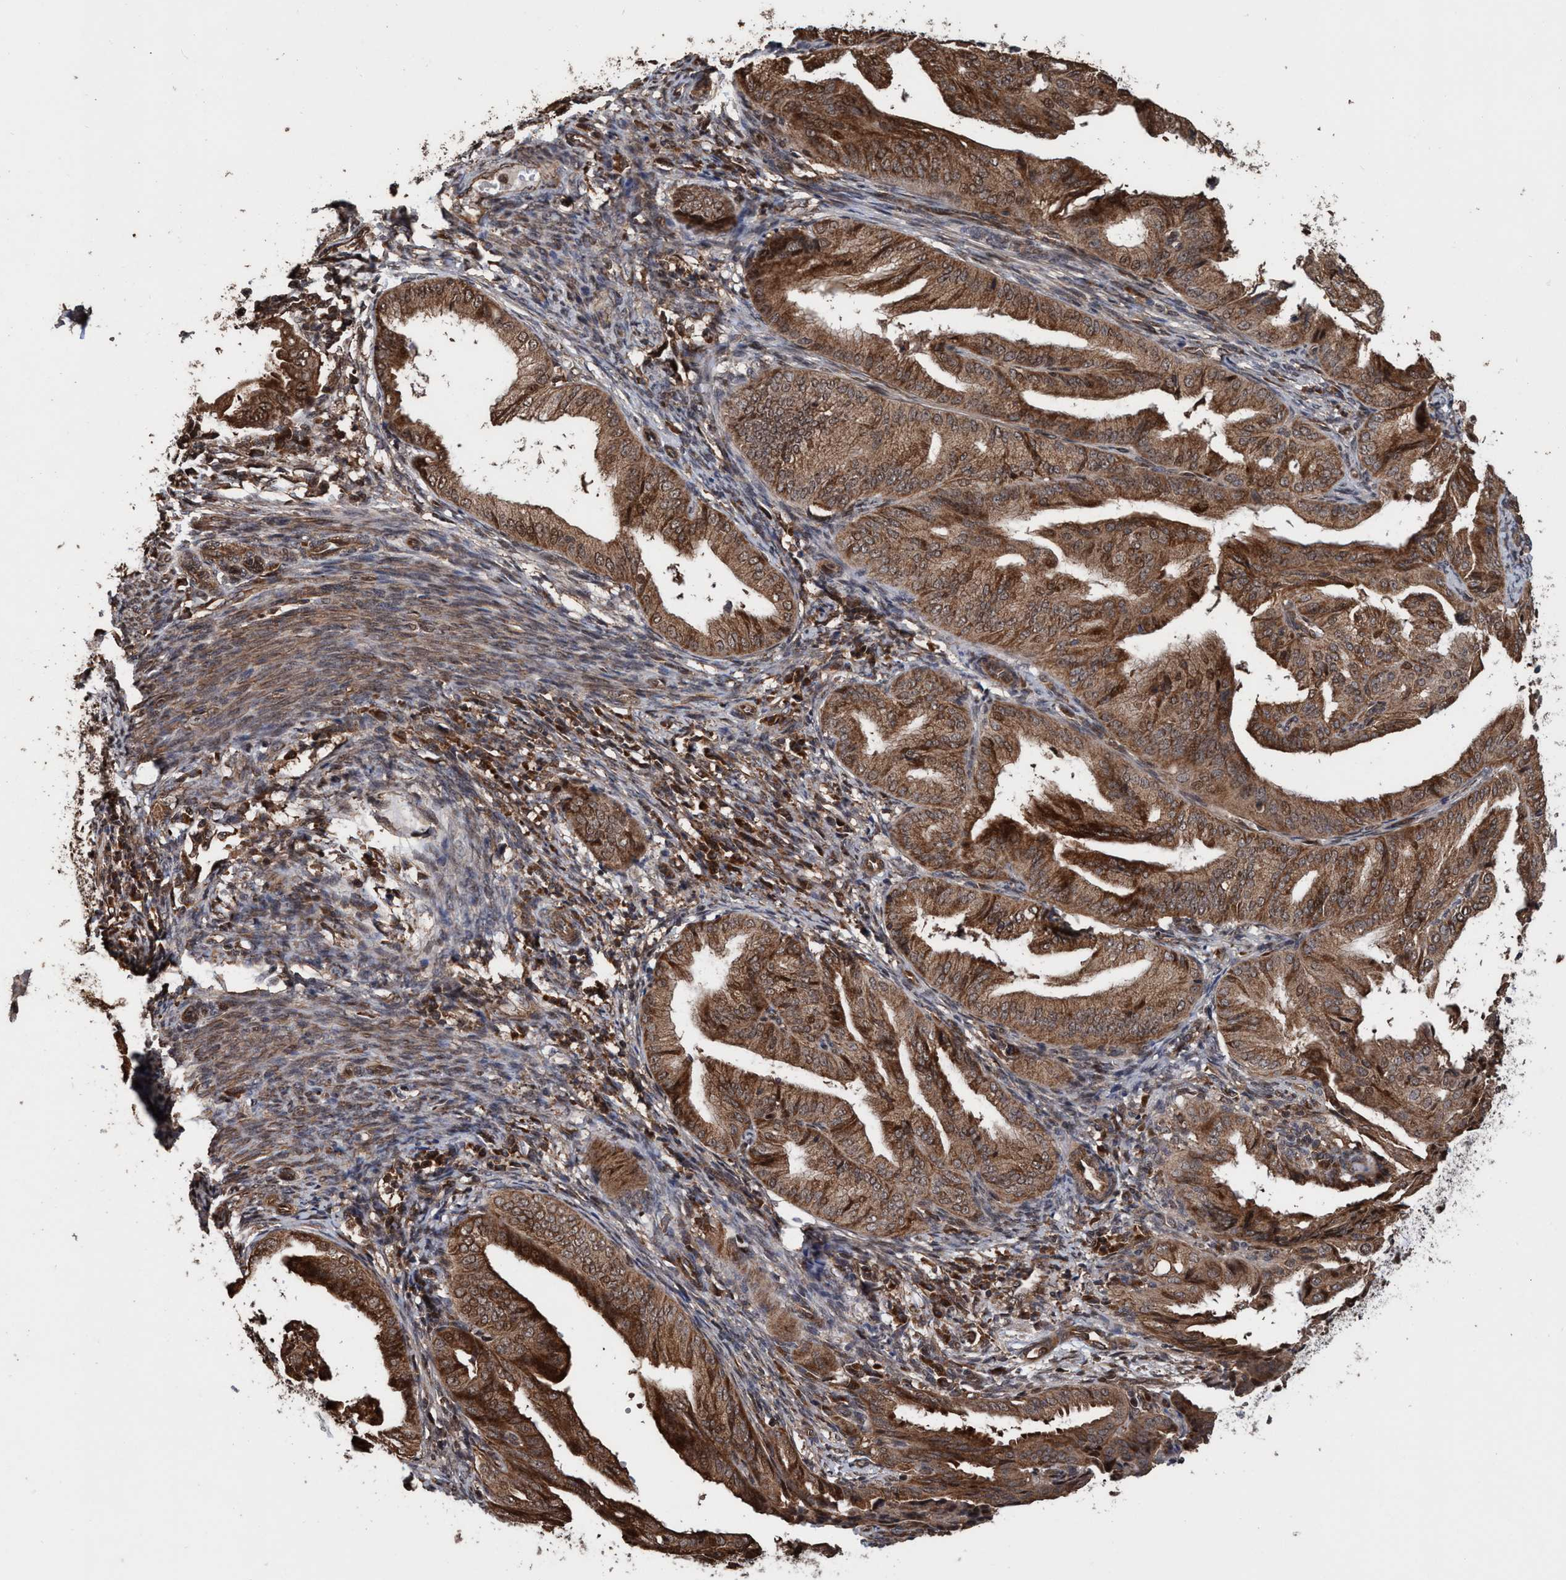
{"staining": {"intensity": "moderate", "quantity": ">75%", "location": "cytoplasmic/membranous,nuclear"}, "tissue": "endometrial cancer", "cell_type": "Tumor cells", "image_type": "cancer", "snomed": [{"axis": "morphology", "description": "Adenocarcinoma, NOS"}, {"axis": "topography", "description": "Endometrium"}], "caption": "Immunohistochemistry (IHC) histopathology image of neoplastic tissue: human adenocarcinoma (endometrial) stained using immunohistochemistry displays medium levels of moderate protein expression localized specifically in the cytoplasmic/membranous and nuclear of tumor cells, appearing as a cytoplasmic/membranous and nuclear brown color.", "gene": "TRPC7", "patient": {"sex": "female", "age": 58}}